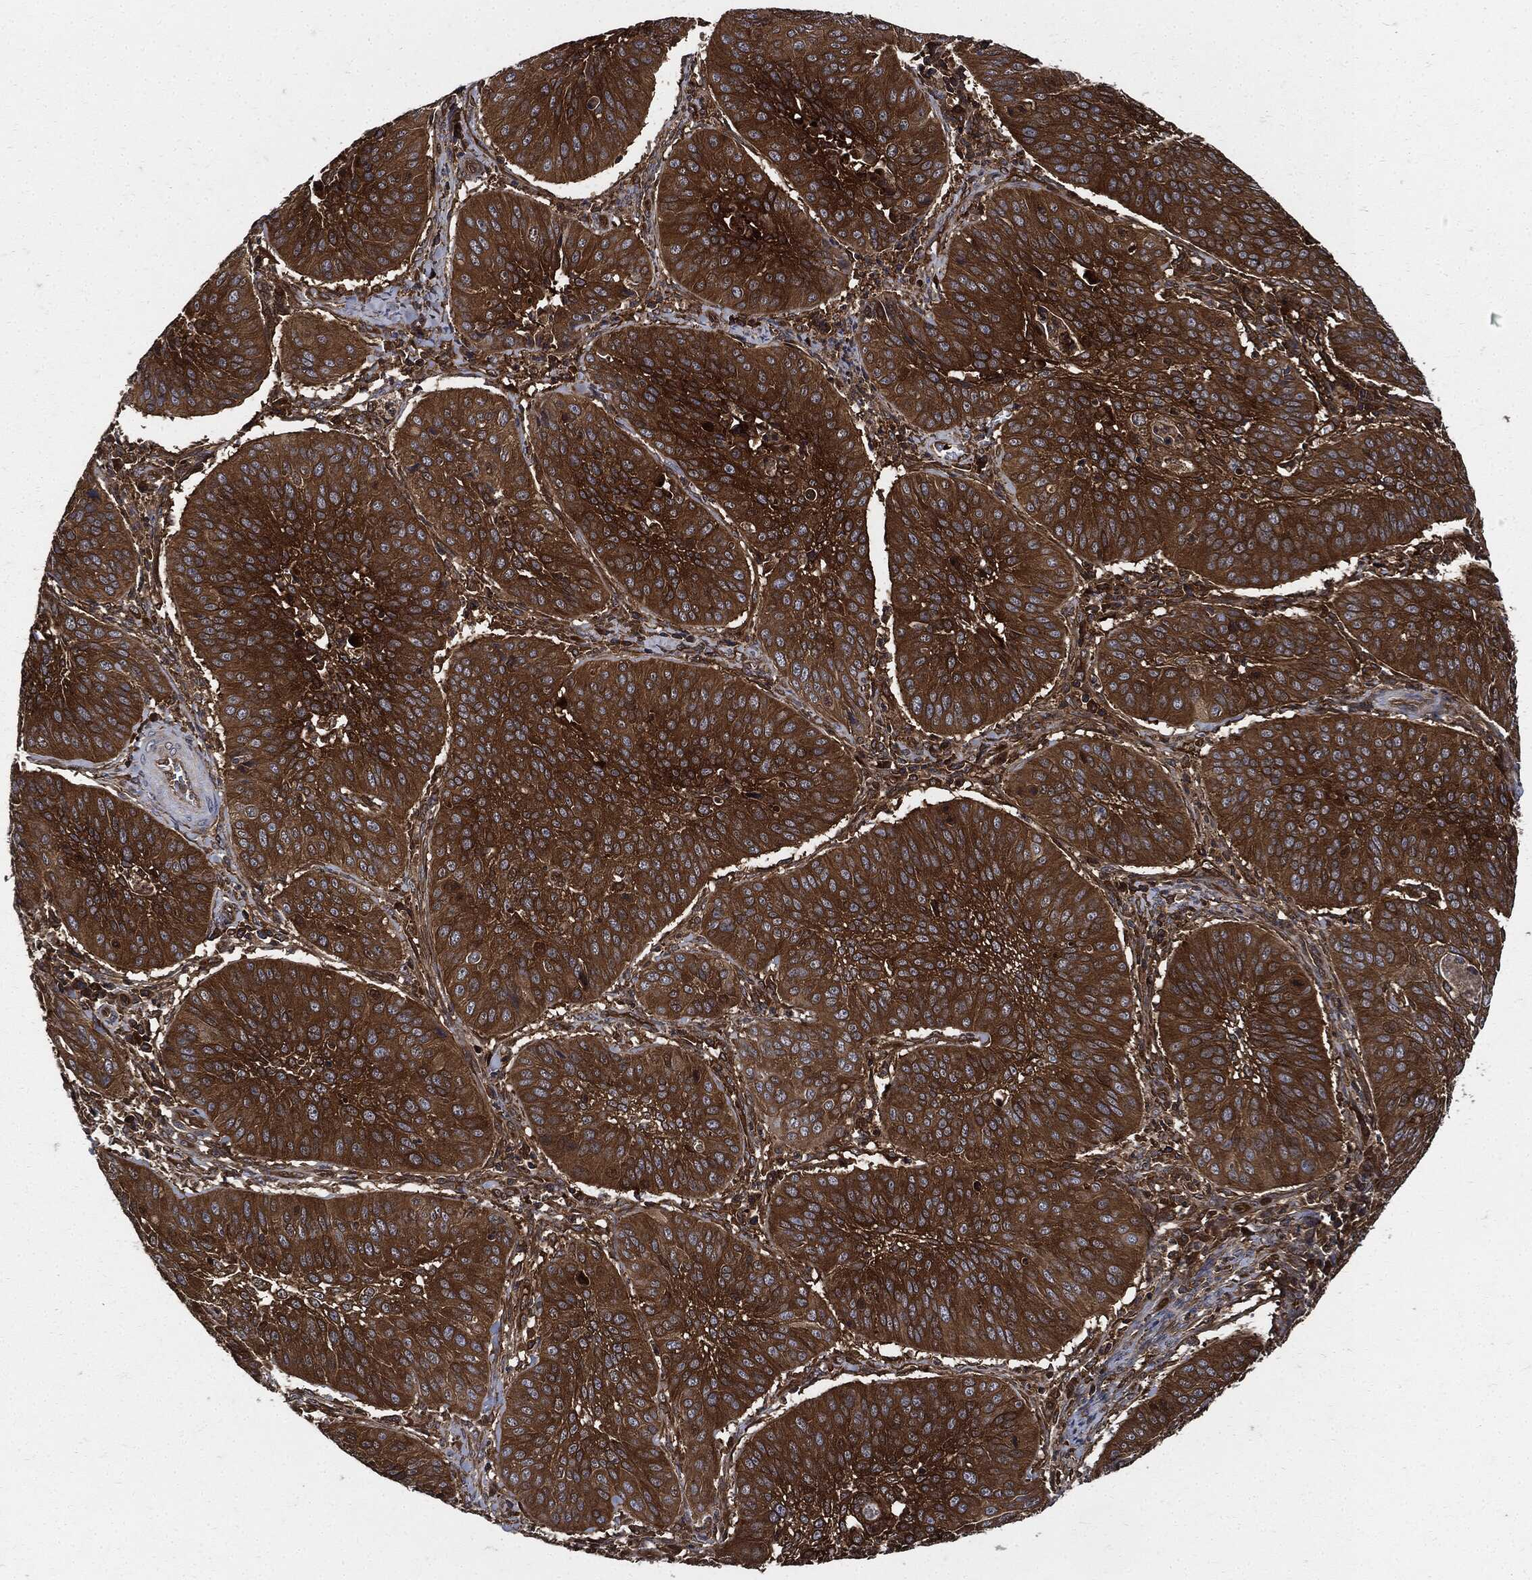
{"staining": {"intensity": "strong", "quantity": ">75%", "location": "cytoplasmic/membranous"}, "tissue": "cervical cancer", "cell_type": "Tumor cells", "image_type": "cancer", "snomed": [{"axis": "morphology", "description": "Normal tissue, NOS"}, {"axis": "morphology", "description": "Squamous cell carcinoma, NOS"}, {"axis": "topography", "description": "Cervix"}], "caption": "The histopathology image demonstrates staining of cervical cancer (squamous cell carcinoma), revealing strong cytoplasmic/membranous protein staining (brown color) within tumor cells.", "gene": "XPNPEP1", "patient": {"sex": "female", "age": 39}}